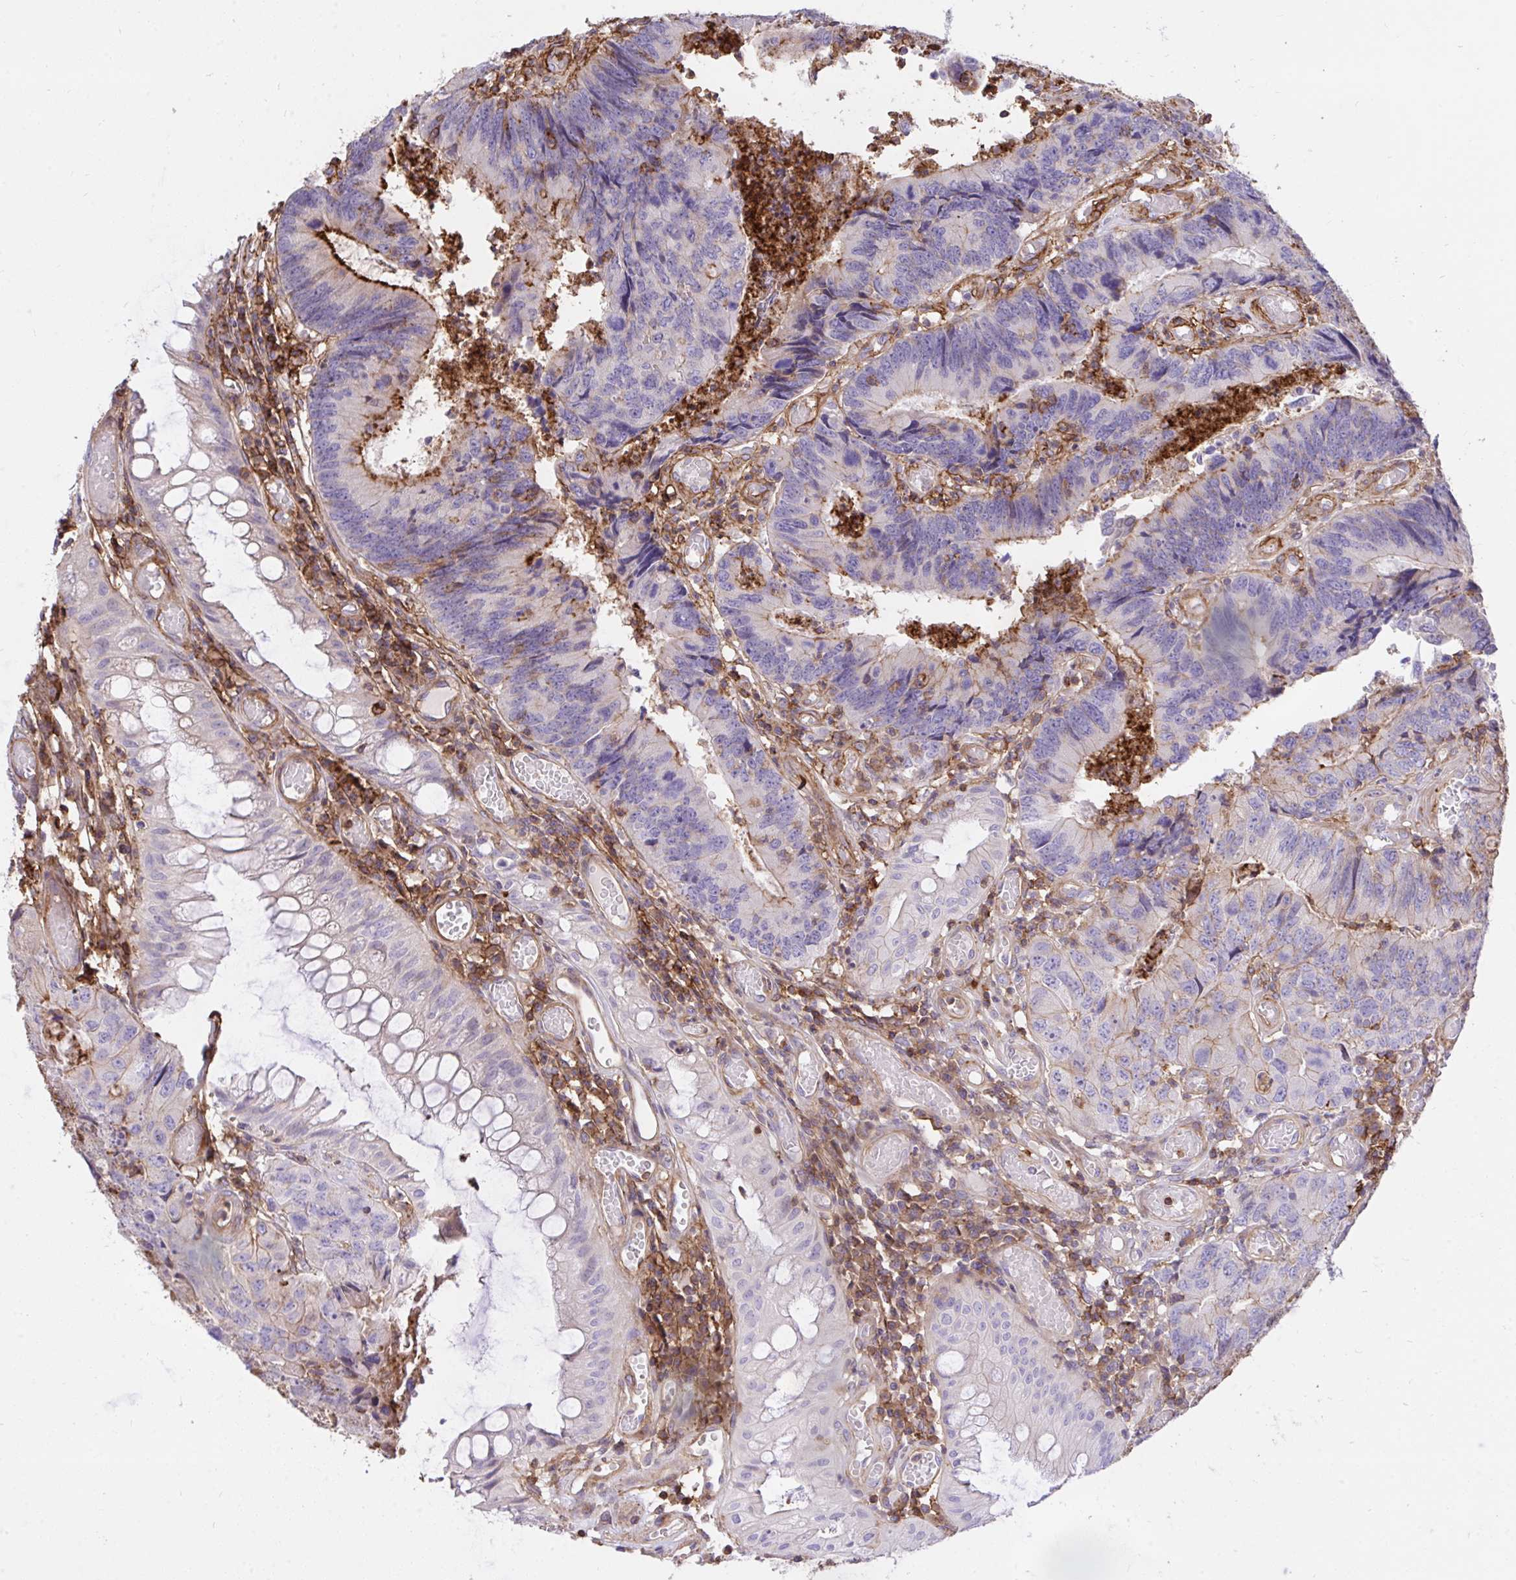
{"staining": {"intensity": "strong", "quantity": "<25%", "location": "cytoplasmic/membranous"}, "tissue": "colorectal cancer", "cell_type": "Tumor cells", "image_type": "cancer", "snomed": [{"axis": "morphology", "description": "Adenocarcinoma, NOS"}, {"axis": "topography", "description": "Colon"}], "caption": "The micrograph displays a brown stain indicating the presence of a protein in the cytoplasmic/membranous of tumor cells in colorectal cancer (adenocarcinoma).", "gene": "ERI1", "patient": {"sex": "female", "age": 67}}